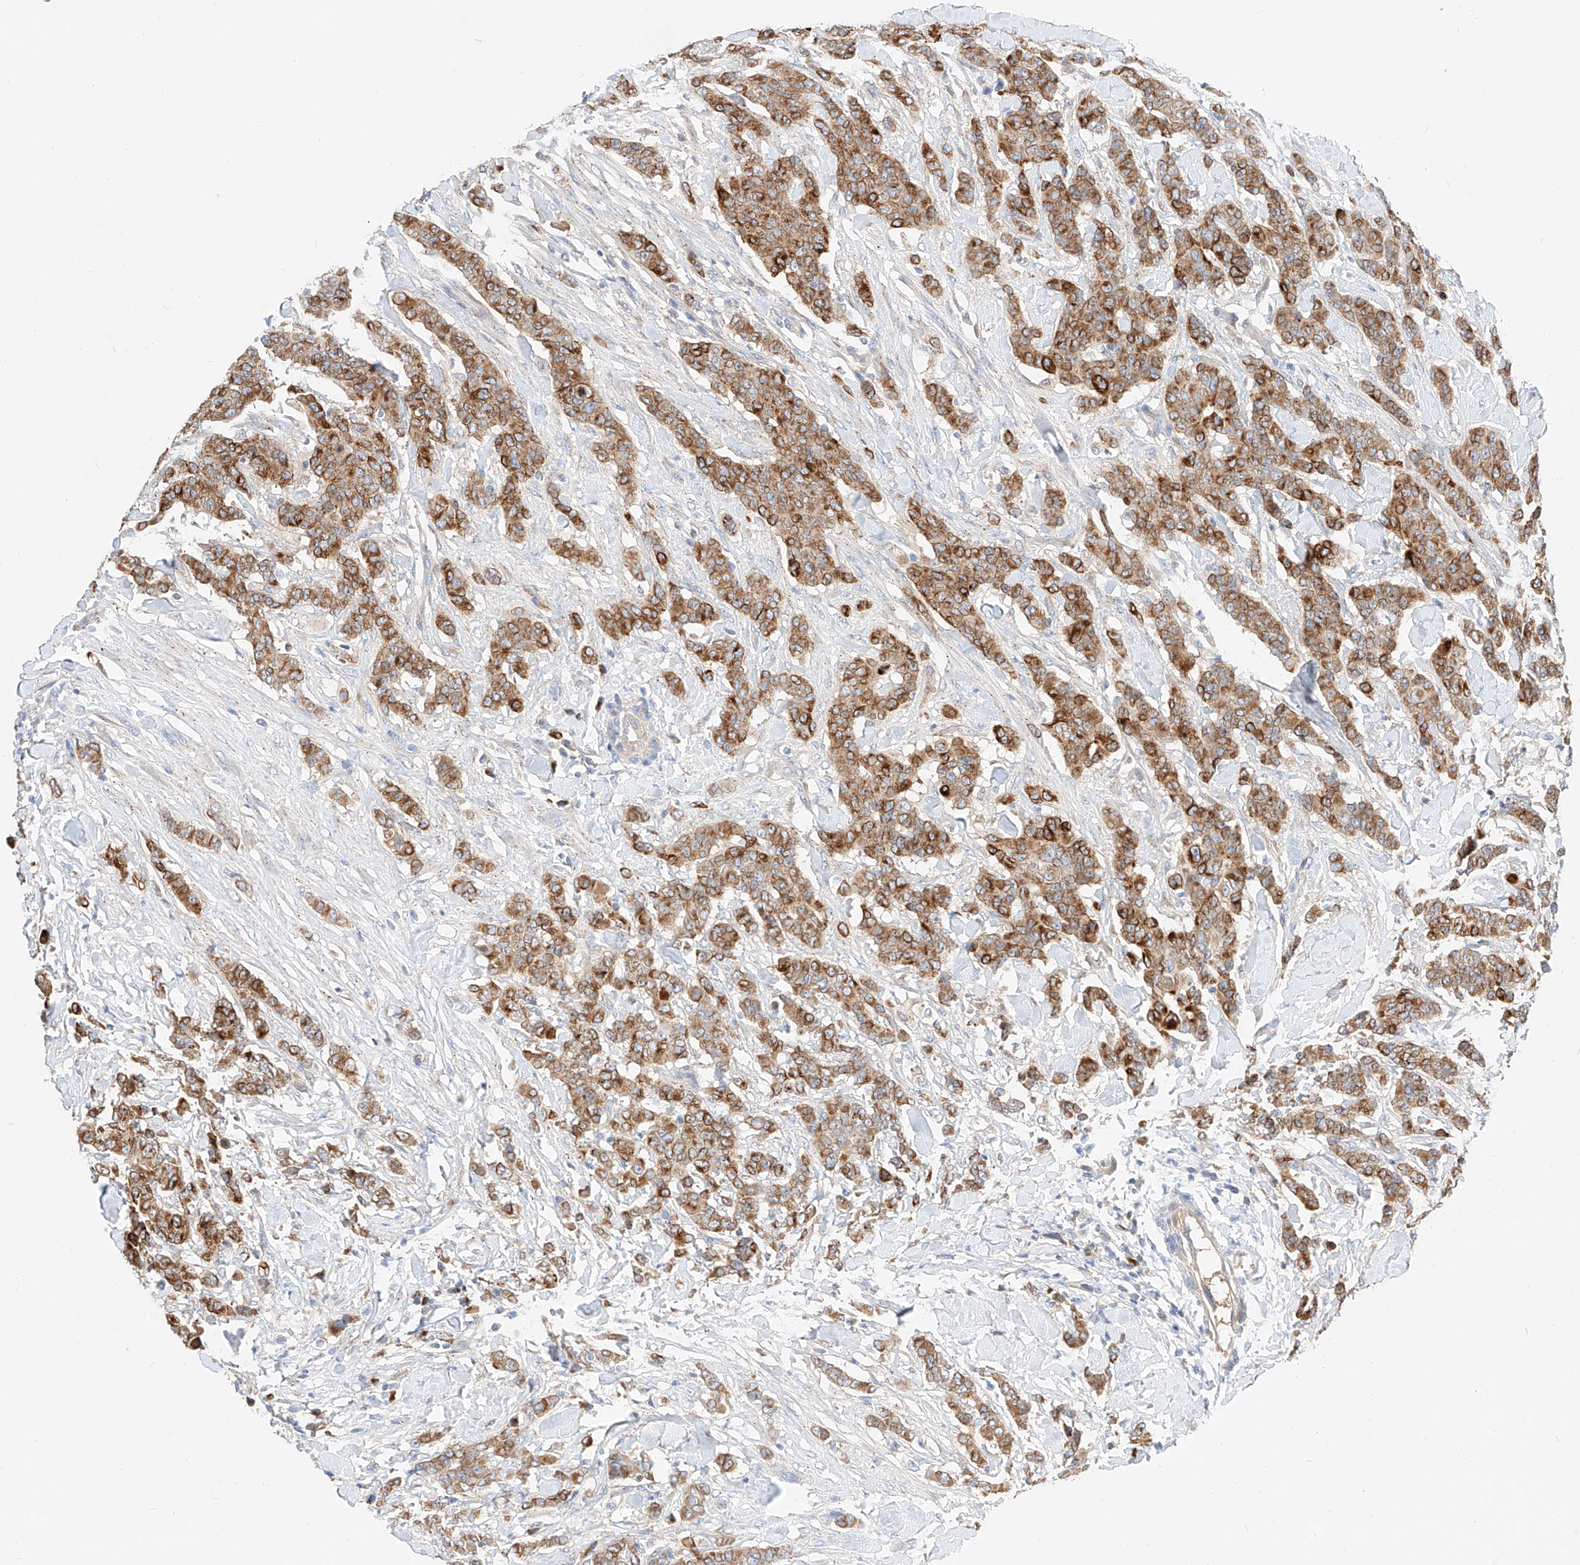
{"staining": {"intensity": "moderate", "quantity": ">75%", "location": "cytoplasmic/membranous"}, "tissue": "breast cancer", "cell_type": "Tumor cells", "image_type": "cancer", "snomed": [{"axis": "morphology", "description": "Duct carcinoma"}, {"axis": "topography", "description": "Breast"}], "caption": "A micrograph of human infiltrating ductal carcinoma (breast) stained for a protein exhibits moderate cytoplasmic/membranous brown staining in tumor cells. (brown staining indicates protein expression, while blue staining denotes nuclei).", "gene": "MAP7", "patient": {"sex": "female", "age": 40}}